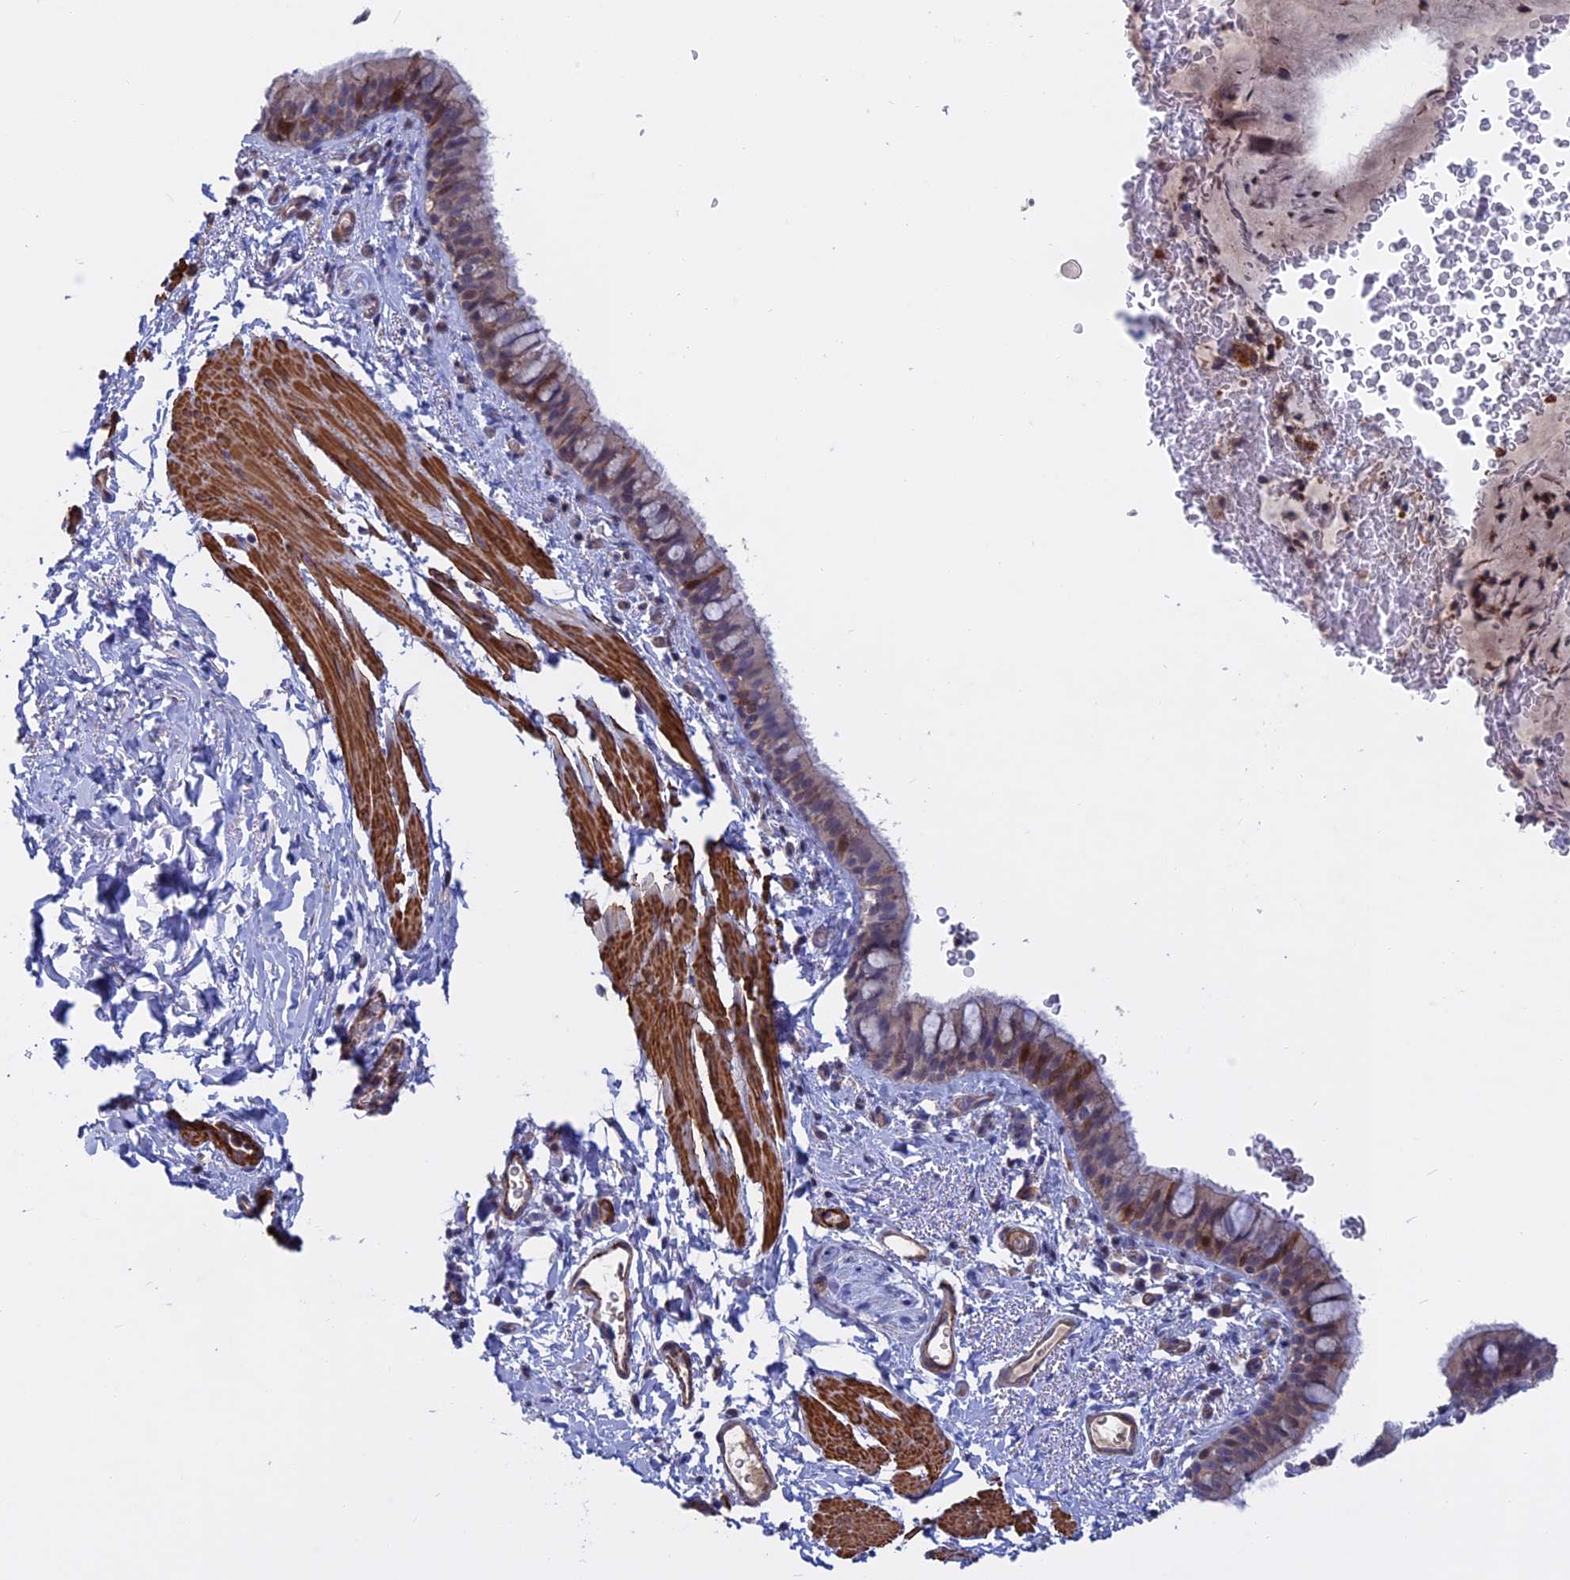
{"staining": {"intensity": "moderate", "quantity": "25%-75%", "location": "cytoplasmic/membranous"}, "tissue": "bronchus", "cell_type": "Respiratory epithelial cells", "image_type": "normal", "snomed": [{"axis": "morphology", "description": "Normal tissue, NOS"}, {"axis": "topography", "description": "Cartilage tissue"}, {"axis": "topography", "description": "Bronchus"}], "caption": "Human bronchus stained for a protein (brown) shows moderate cytoplasmic/membranous positive staining in about 25%-75% of respiratory epithelial cells.", "gene": "LYPD5", "patient": {"sex": "female", "age": 36}}